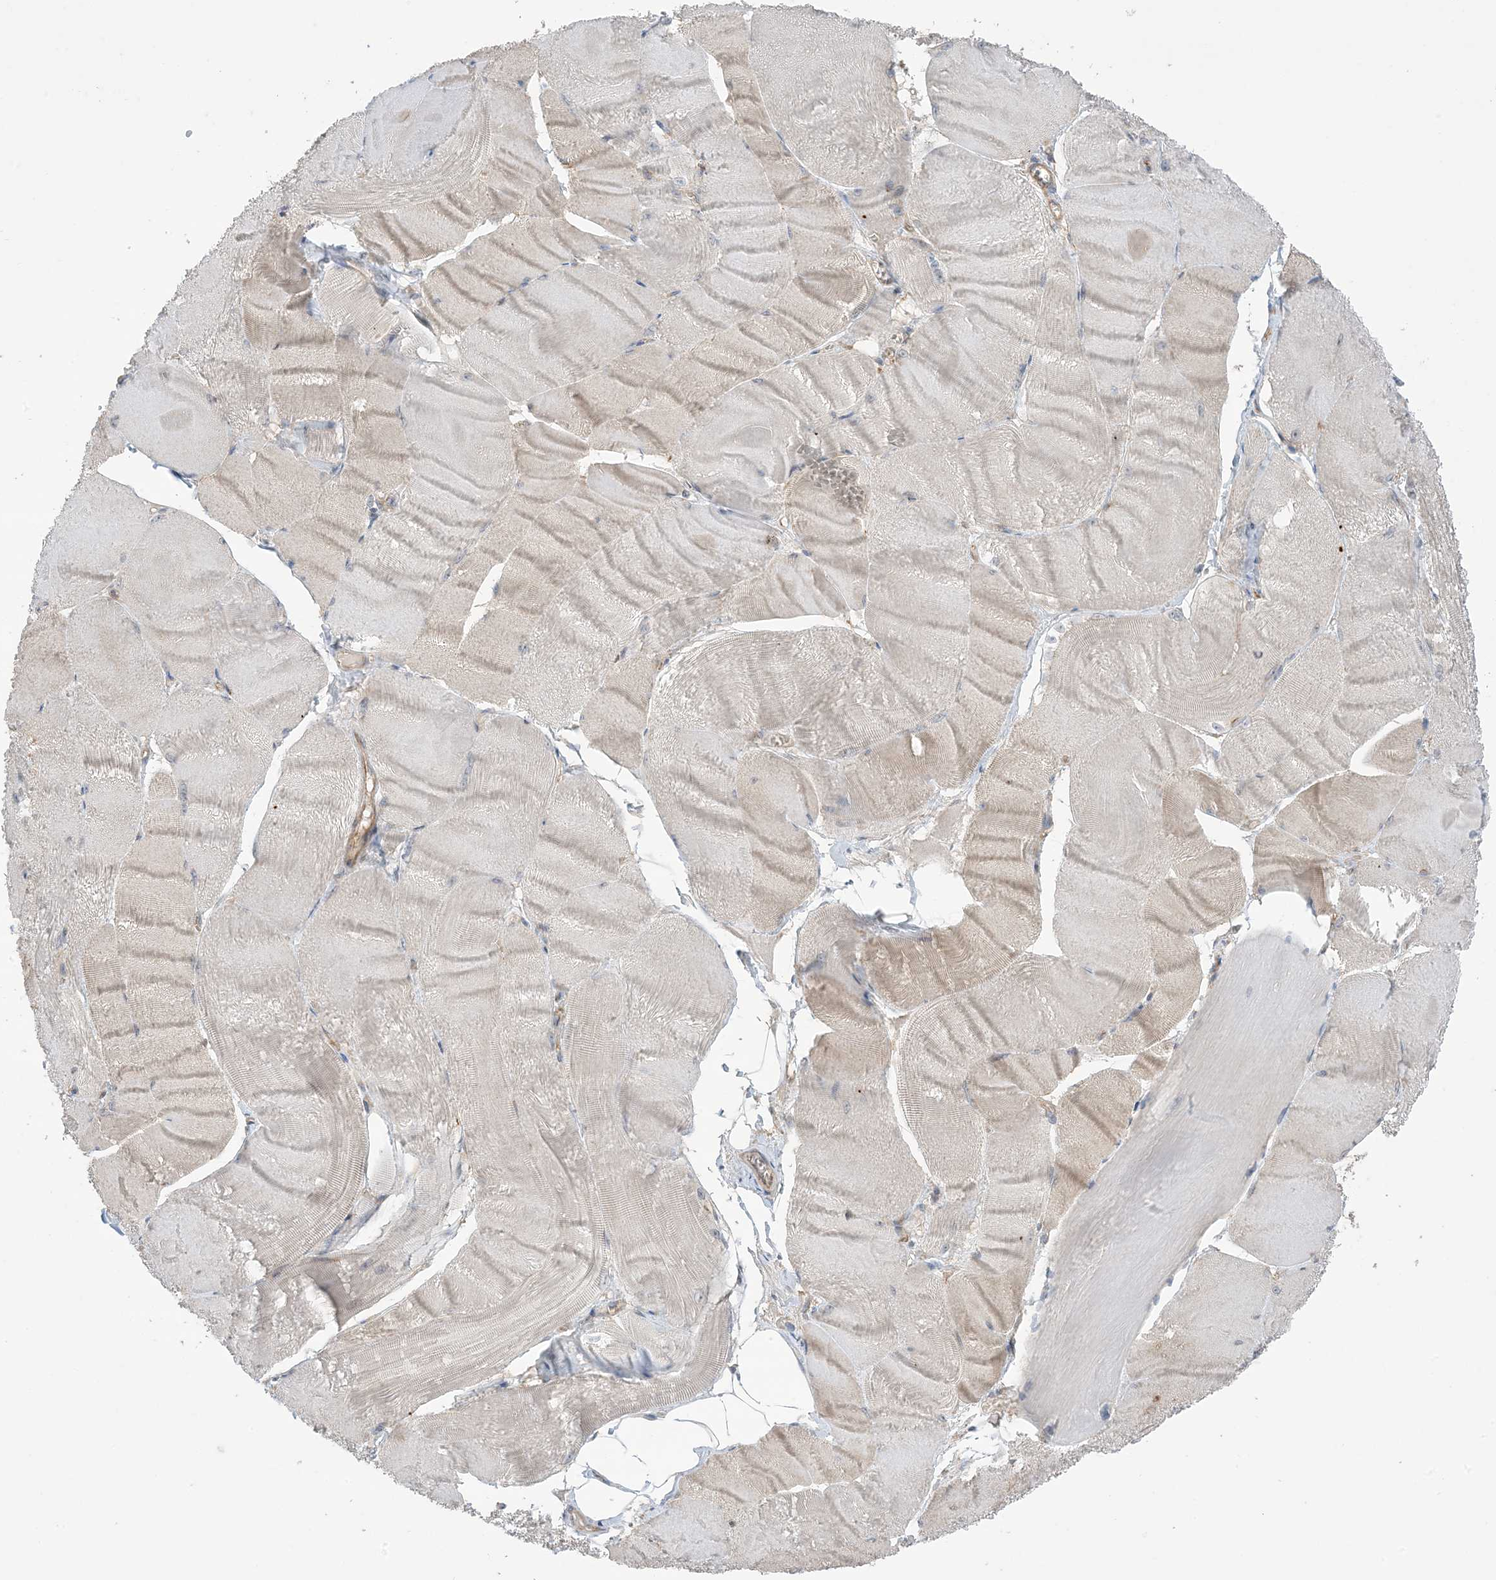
{"staining": {"intensity": "weak", "quantity": "<25%", "location": "cytoplasmic/membranous"}, "tissue": "skeletal muscle", "cell_type": "Myocytes", "image_type": "normal", "snomed": [{"axis": "morphology", "description": "Normal tissue, NOS"}, {"axis": "morphology", "description": "Basal cell carcinoma"}, {"axis": "topography", "description": "Skeletal muscle"}], "caption": "This photomicrograph is of benign skeletal muscle stained with IHC to label a protein in brown with the nuclei are counter-stained blue. There is no positivity in myocytes.", "gene": "CCNY", "patient": {"sex": "female", "age": 64}}